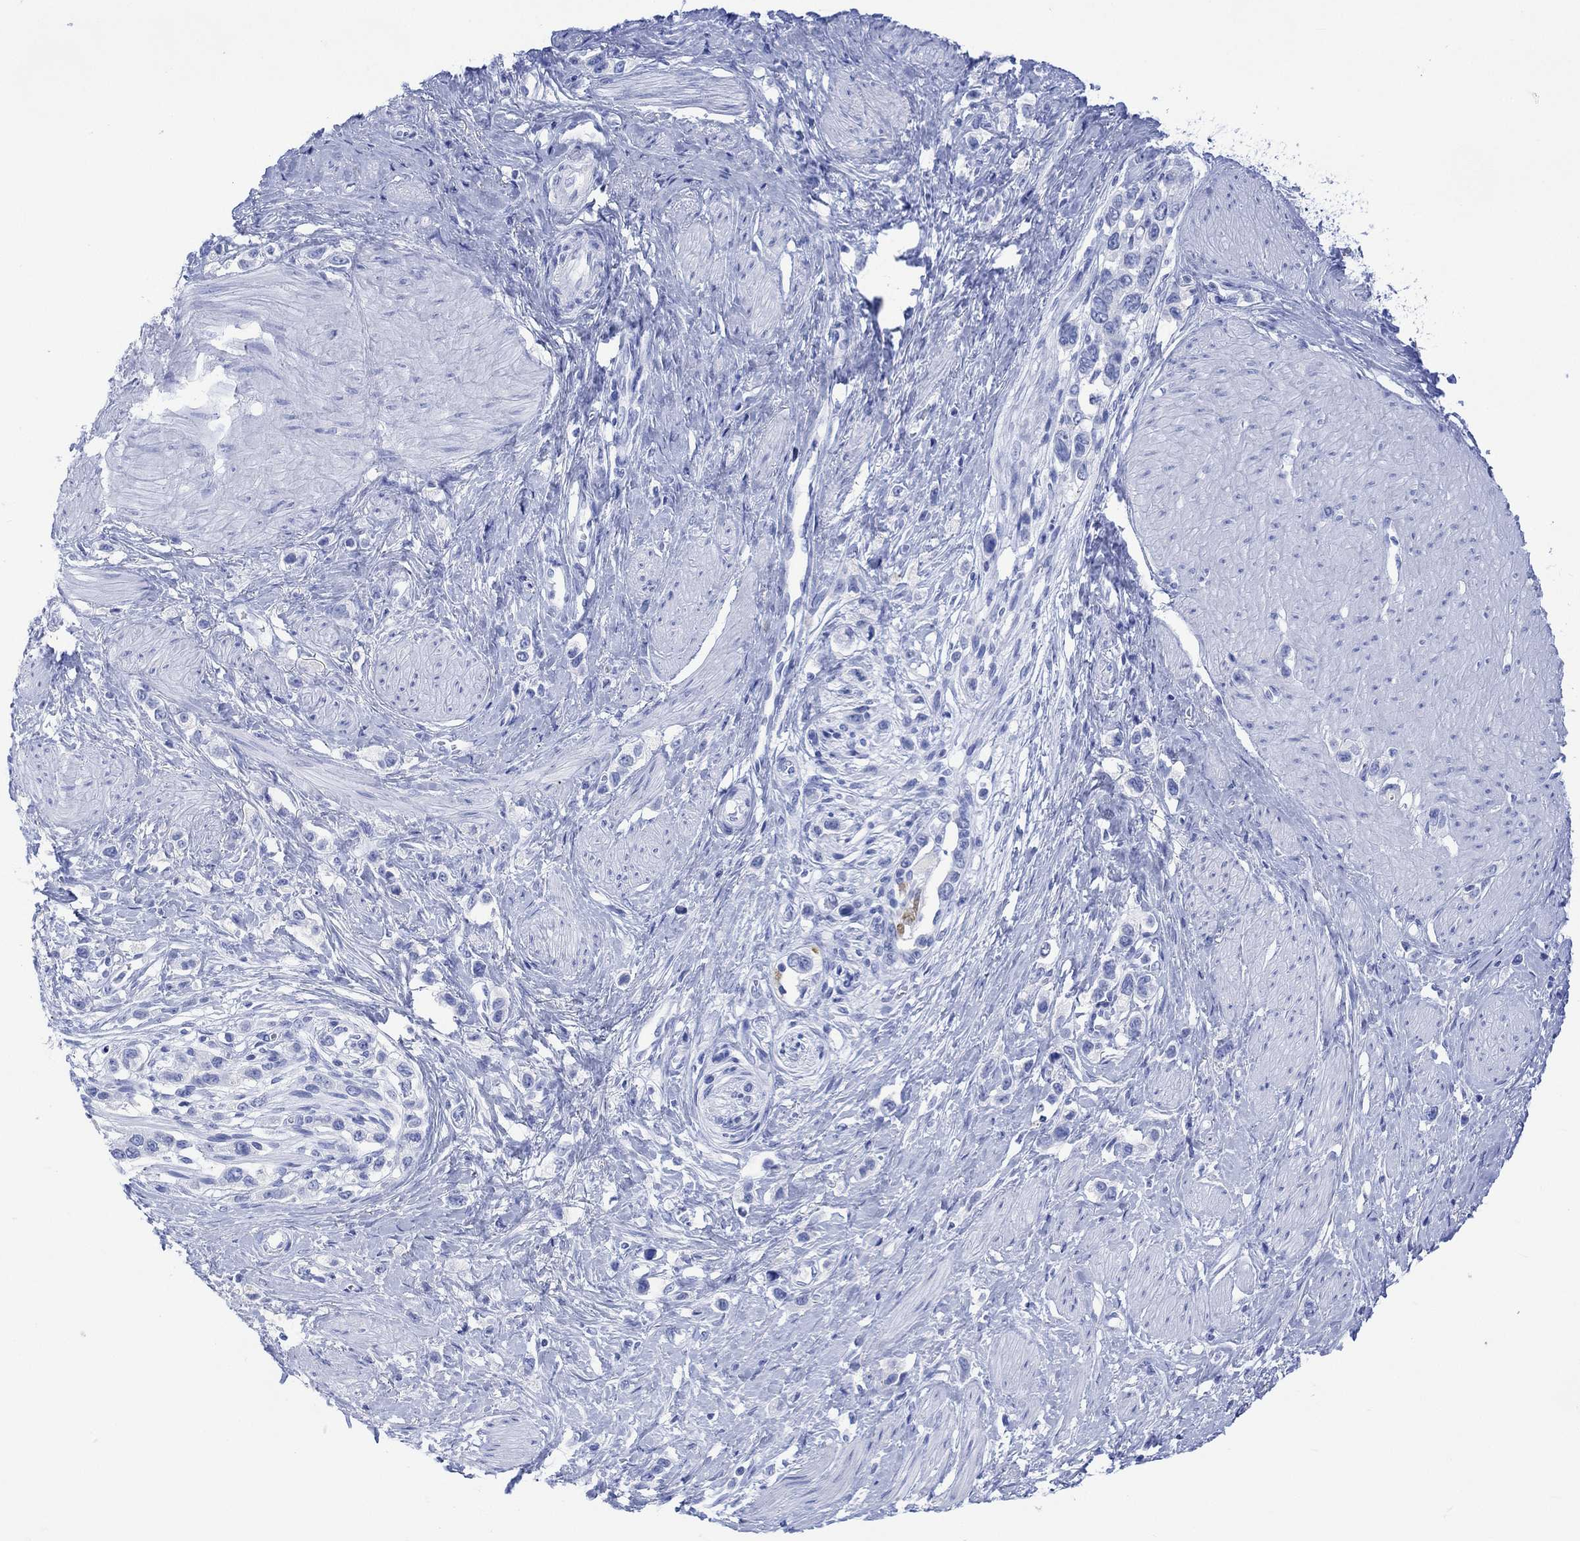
{"staining": {"intensity": "negative", "quantity": "none", "location": "none"}, "tissue": "stomach cancer", "cell_type": "Tumor cells", "image_type": "cancer", "snomed": [{"axis": "morphology", "description": "Normal tissue, NOS"}, {"axis": "morphology", "description": "Adenocarcinoma, NOS"}, {"axis": "morphology", "description": "Adenocarcinoma, High grade"}, {"axis": "topography", "description": "Stomach, upper"}, {"axis": "topography", "description": "Stomach"}], "caption": "The photomicrograph demonstrates no staining of tumor cells in stomach cancer.", "gene": "CELF4", "patient": {"sex": "female", "age": 65}}